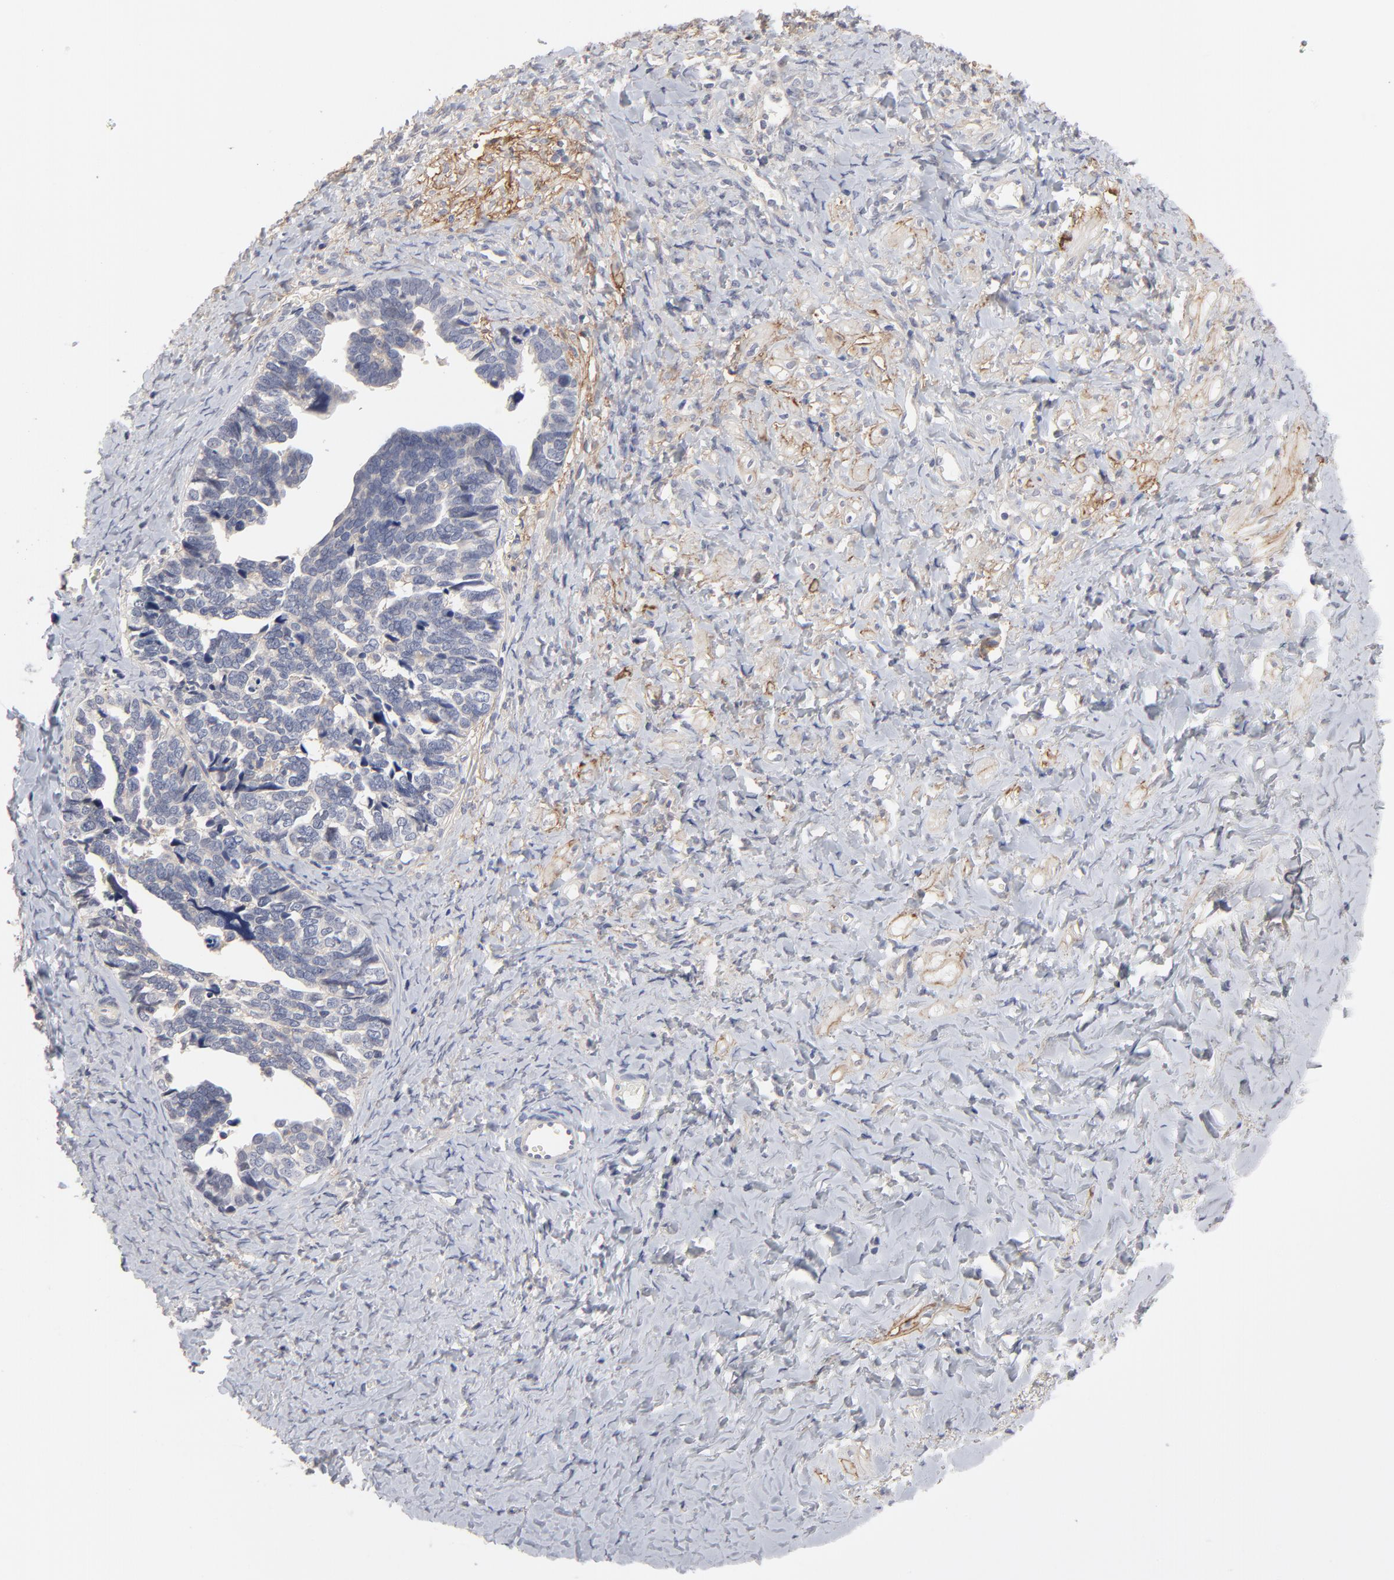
{"staining": {"intensity": "weak", "quantity": "<25%", "location": "cytoplasmic/membranous"}, "tissue": "ovarian cancer", "cell_type": "Tumor cells", "image_type": "cancer", "snomed": [{"axis": "morphology", "description": "Cystadenocarcinoma, serous, NOS"}, {"axis": "topography", "description": "Ovary"}], "caption": "Ovarian cancer stained for a protein using IHC exhibits no expression tumor cells.", "gene": "SLC16A1", "patient": {"sex": "female", "age": 77}}